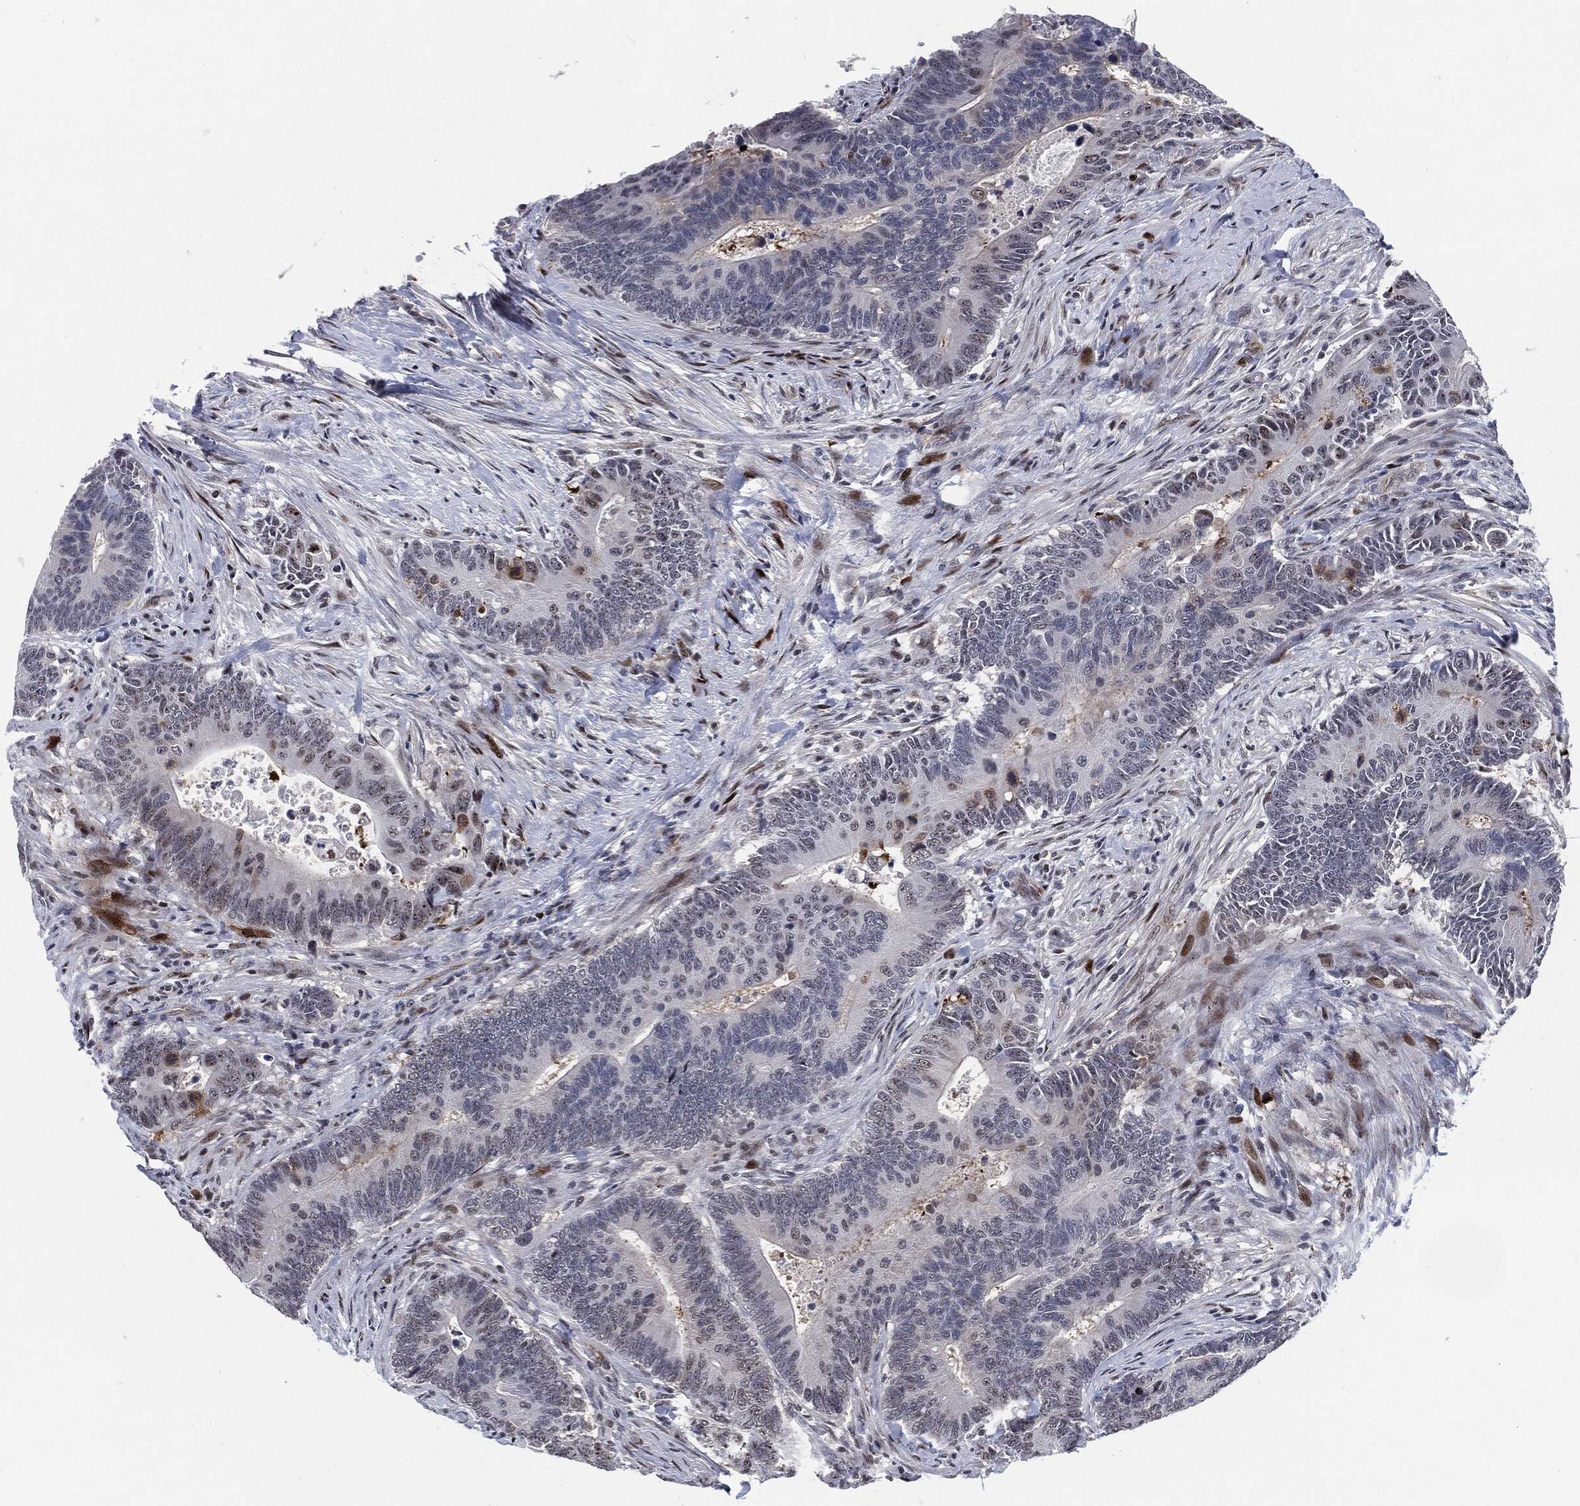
{"staining": {"intensity": "strong", "quantity": "<25%", "location": "cytoplasmic/membranous,nuclear"}, "tissue": "colorectal cancer", "cell_type": "Tumor cells", "image_type": "cancer", "snomed": [{"axis": "morphology", "description": "Adenocarcinoma, NOS"}, {"axis": "topography", "description": "Colon"}], "caption": "Colorectal cancer (adenocarcinoma) tissue exhibits strong cytoplasmic/membranous and nuclear staining in approximately <25% of tumor cells, visualized by immunohistochemistry.", "gene": "AKT2", "patient": {"sex": "male", "age": 75}}